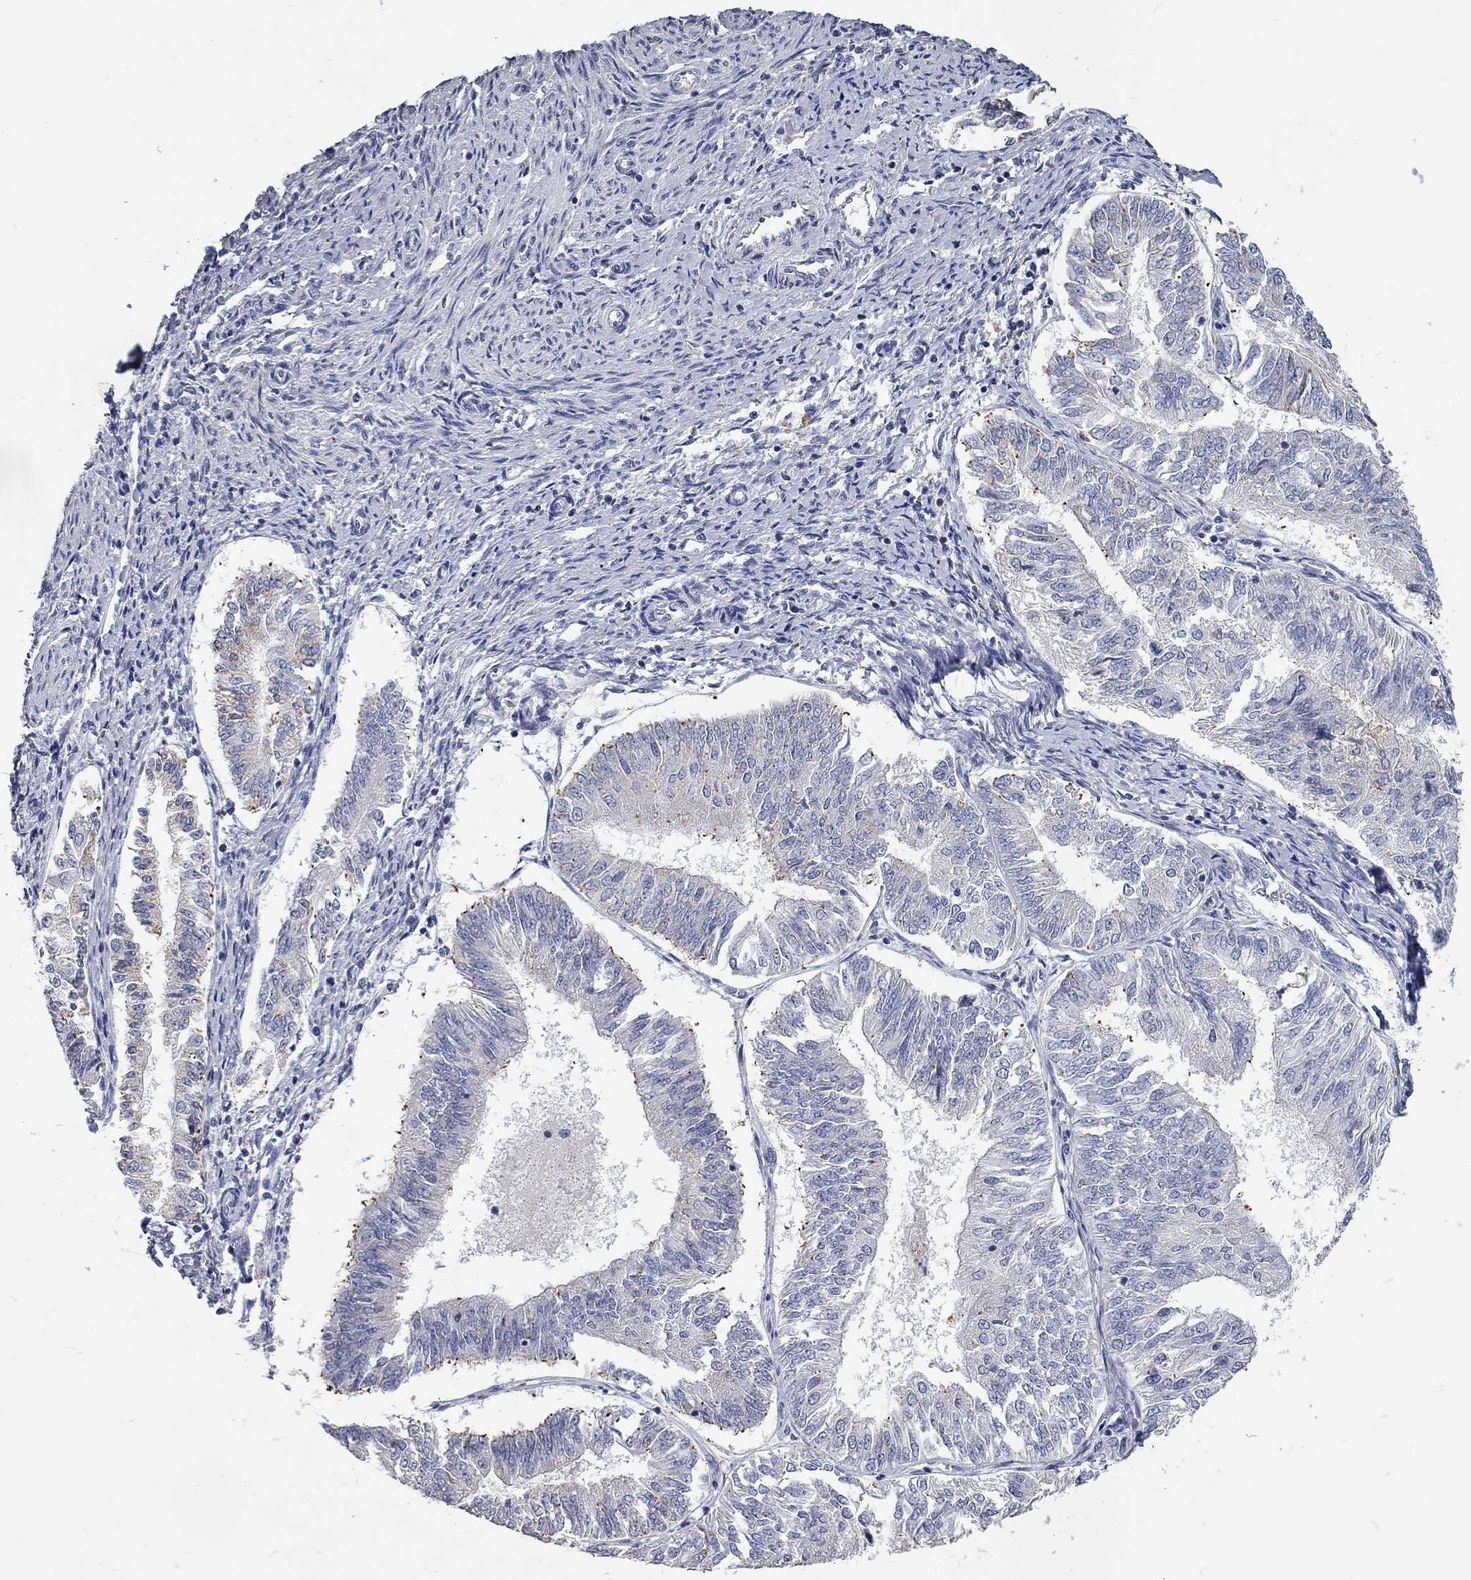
{"staining": {"intensity": "negative", "quantity": "none", "location": "none"}, "tissue": "endometrial cancer", "cell_type": "Tumor cells", "image_type": "cancer", "snomed": [{"axis": "morphology", "description": "Adenocarcinoma, NOS"}, {"axis": "topography", "description": "Endometrium"}], "caption": "This micrograph is of endometrial cancer stained with immunohistochemistry (IHC) to label a protein in brown with the nuclei are counter-stained blue. There is no expression in tumor cells.", "gene": "XAGE2", "patient": {"sex": "female", "age": 58}}